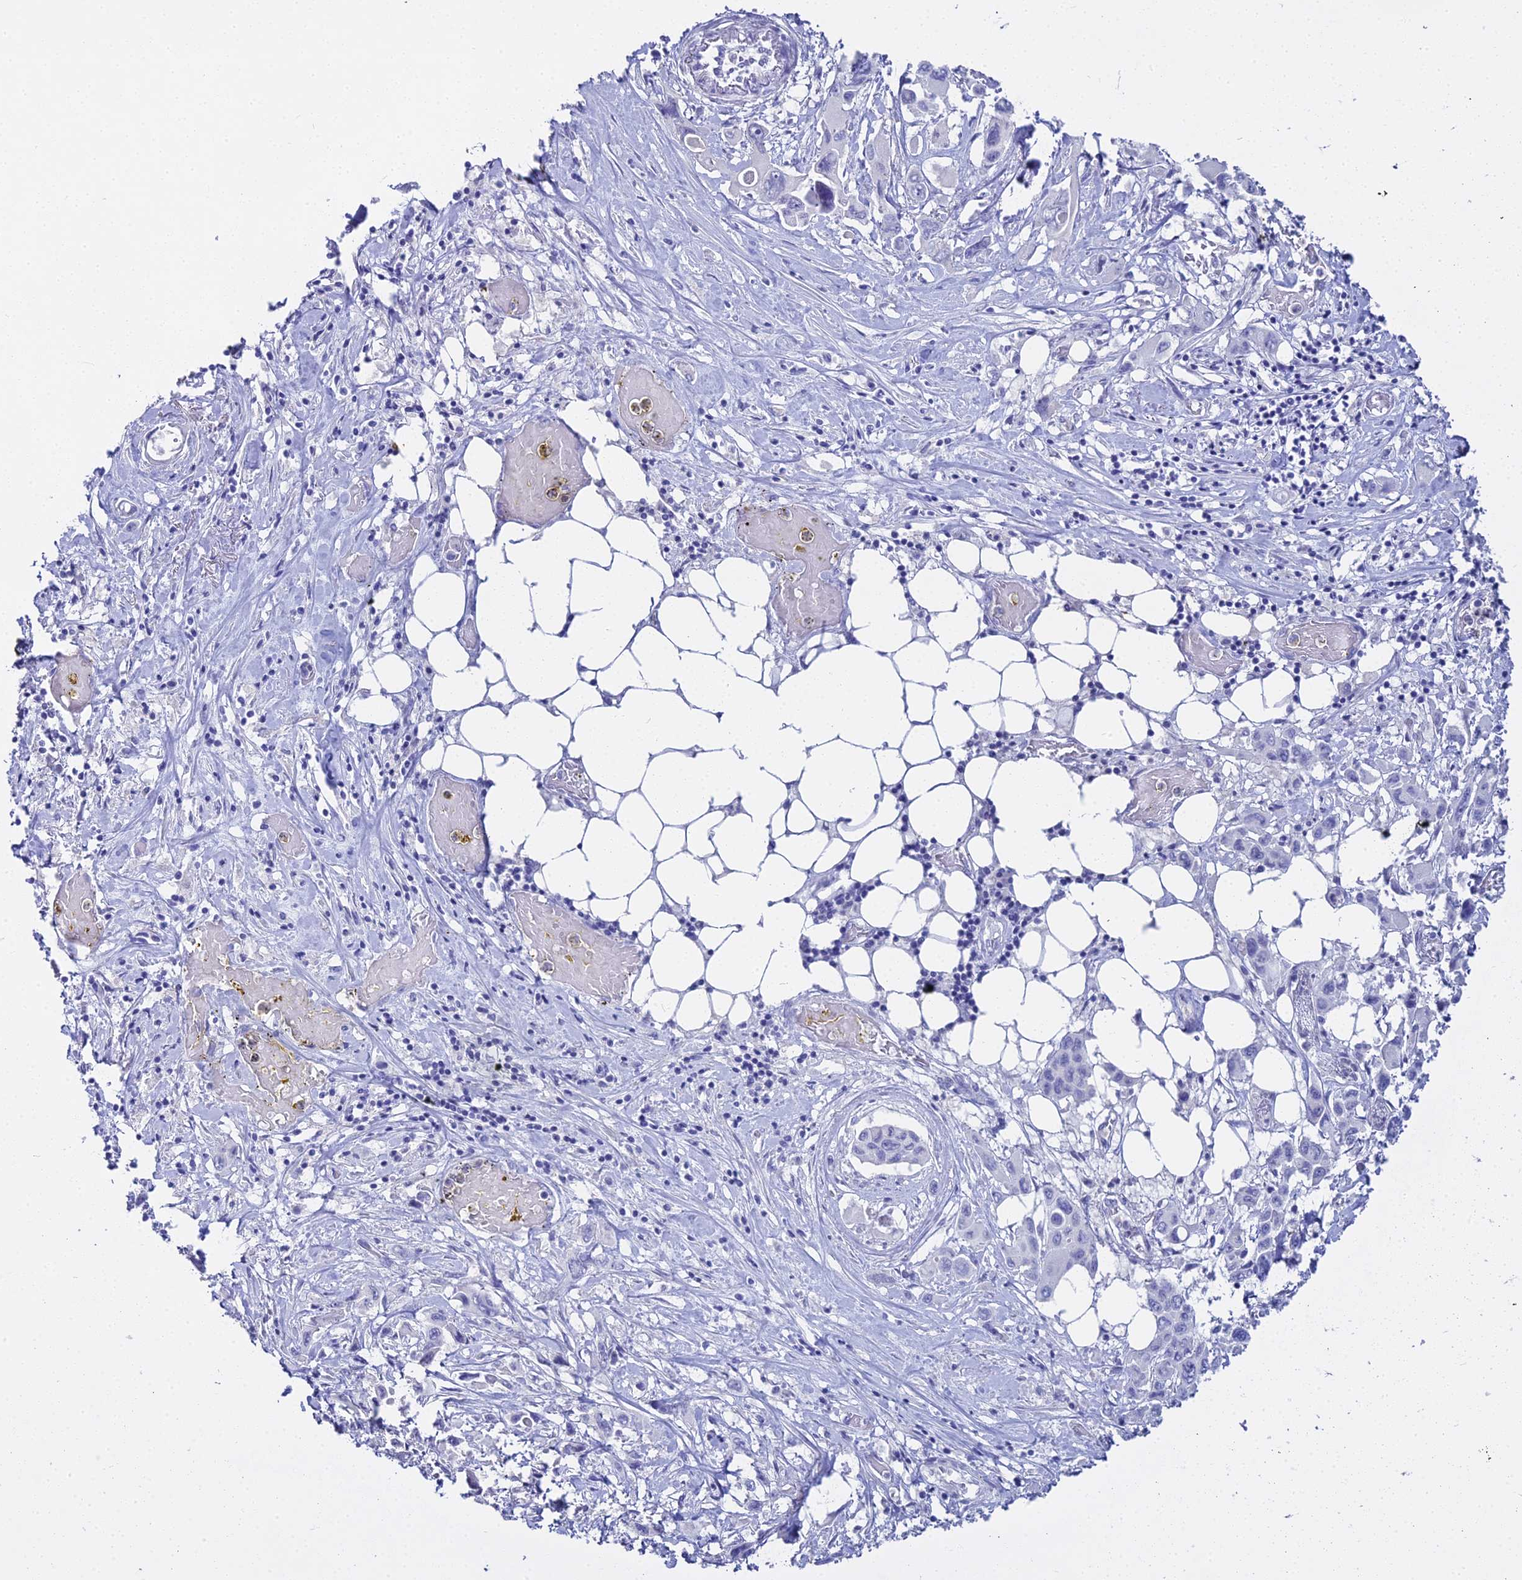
{"staining": {"intensity": "negative", "quantity": "none", "location": "none"}, "tissue": "pancreatic cancer", "cell_type": "Tumor cells", "image_type": "cancer", "snomed": [{"axis": "morphology", "description": "Adenocarcinoma, NOS"}, {"axis": "topography", "description": "Pancreas"}], "caption": "Protein analysis of pancreatic cancer exhibits no significant staining in tumor cells.", "gene": "S100A7", "patient": {"sex": "male", "age": 92}}